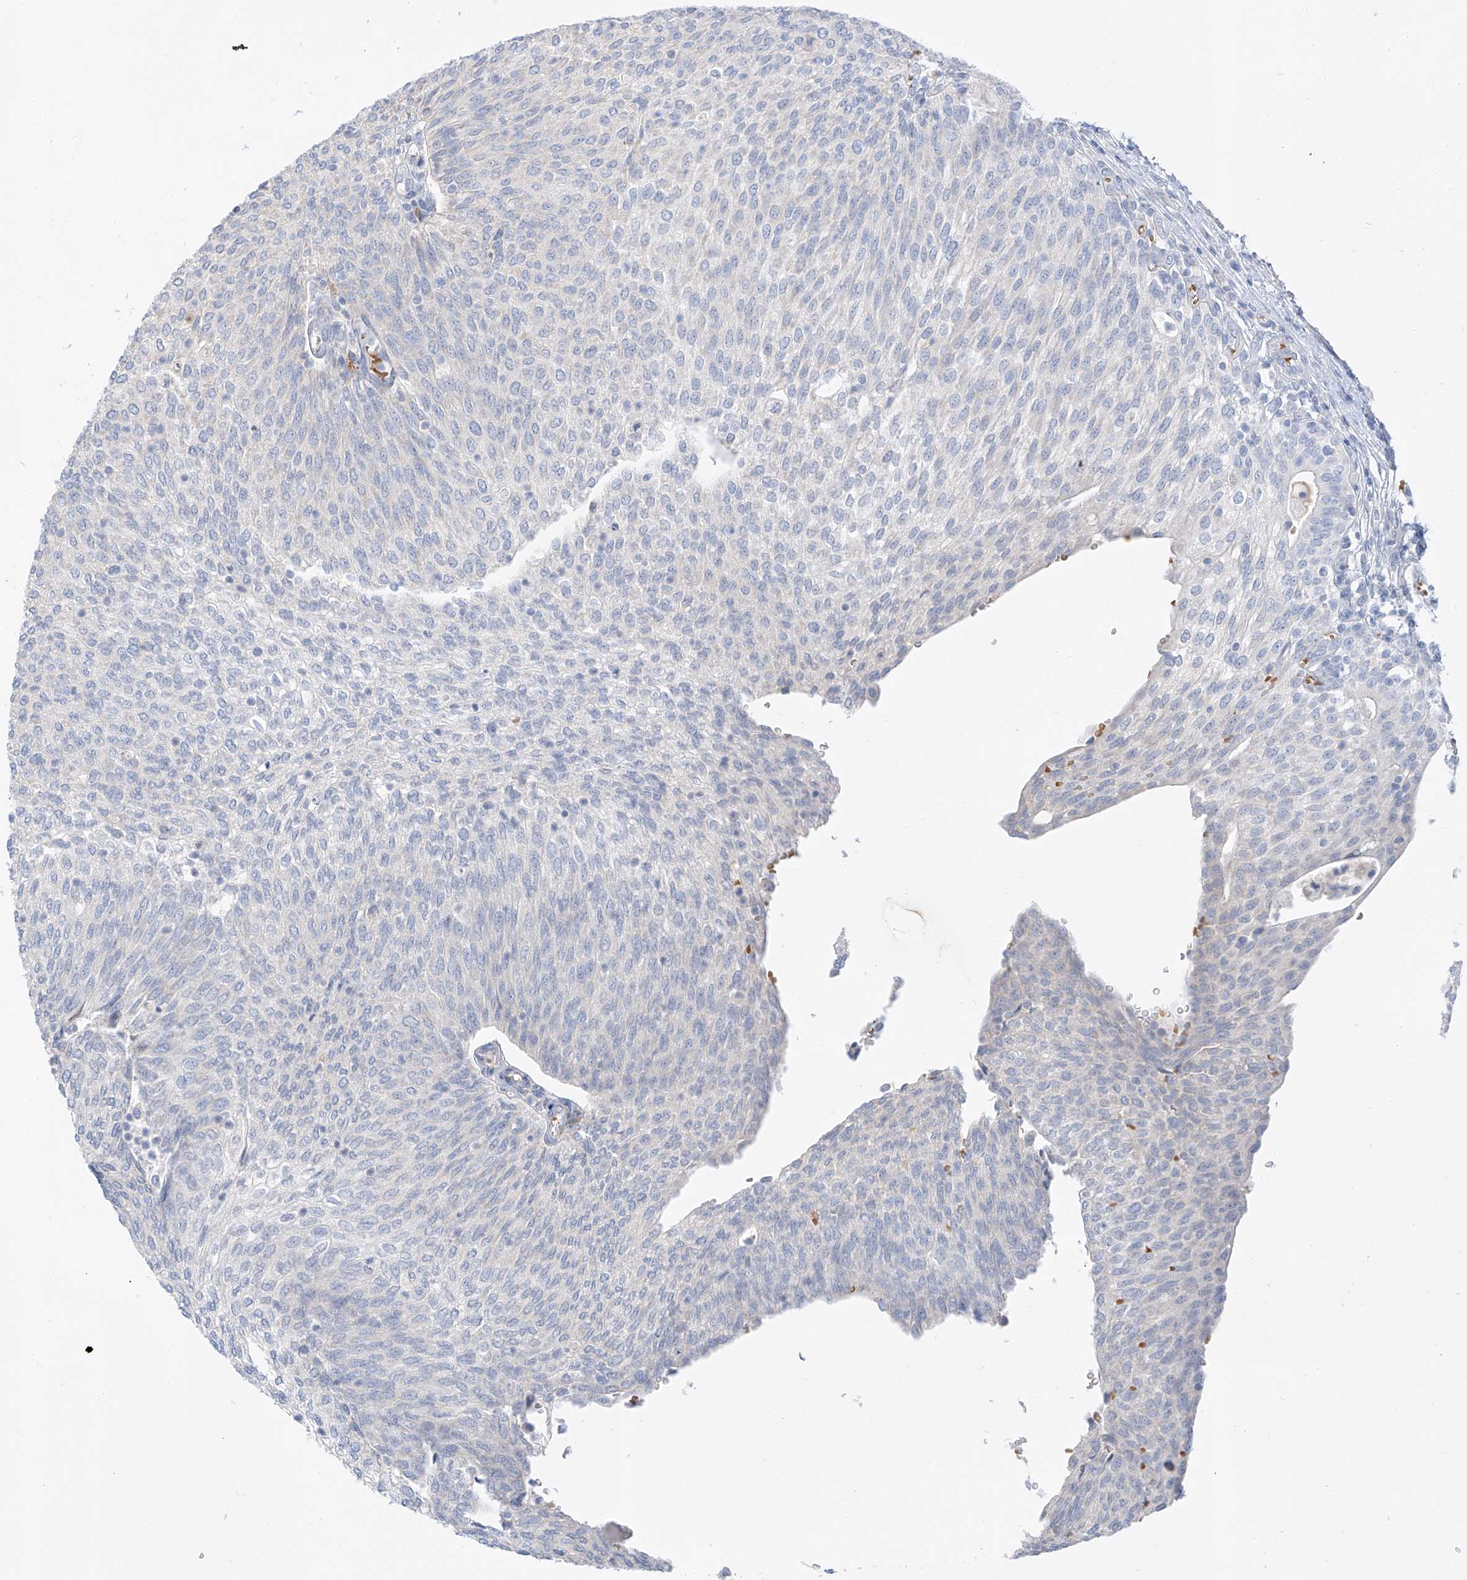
{"staining": {"intensity": "negative", "quantity": "none", "location": "none"}, "tissue": "urothelial cancer", "cell_type": "Tumor cells", "image_type": "cancer", "snomed": [{"axis": "morphology", "description": "Urothelial carcinoma, Low grade"}, {"axis": "topography", "description": "Urinary bladder"}], "caption": "IHC histopathology image of neoplastic tissue: urothelial cancer stained with DAB shows no significant protein staining in tumor cells.", "gene": "PGC", "patient": {"sex": "female", "age": 79}}